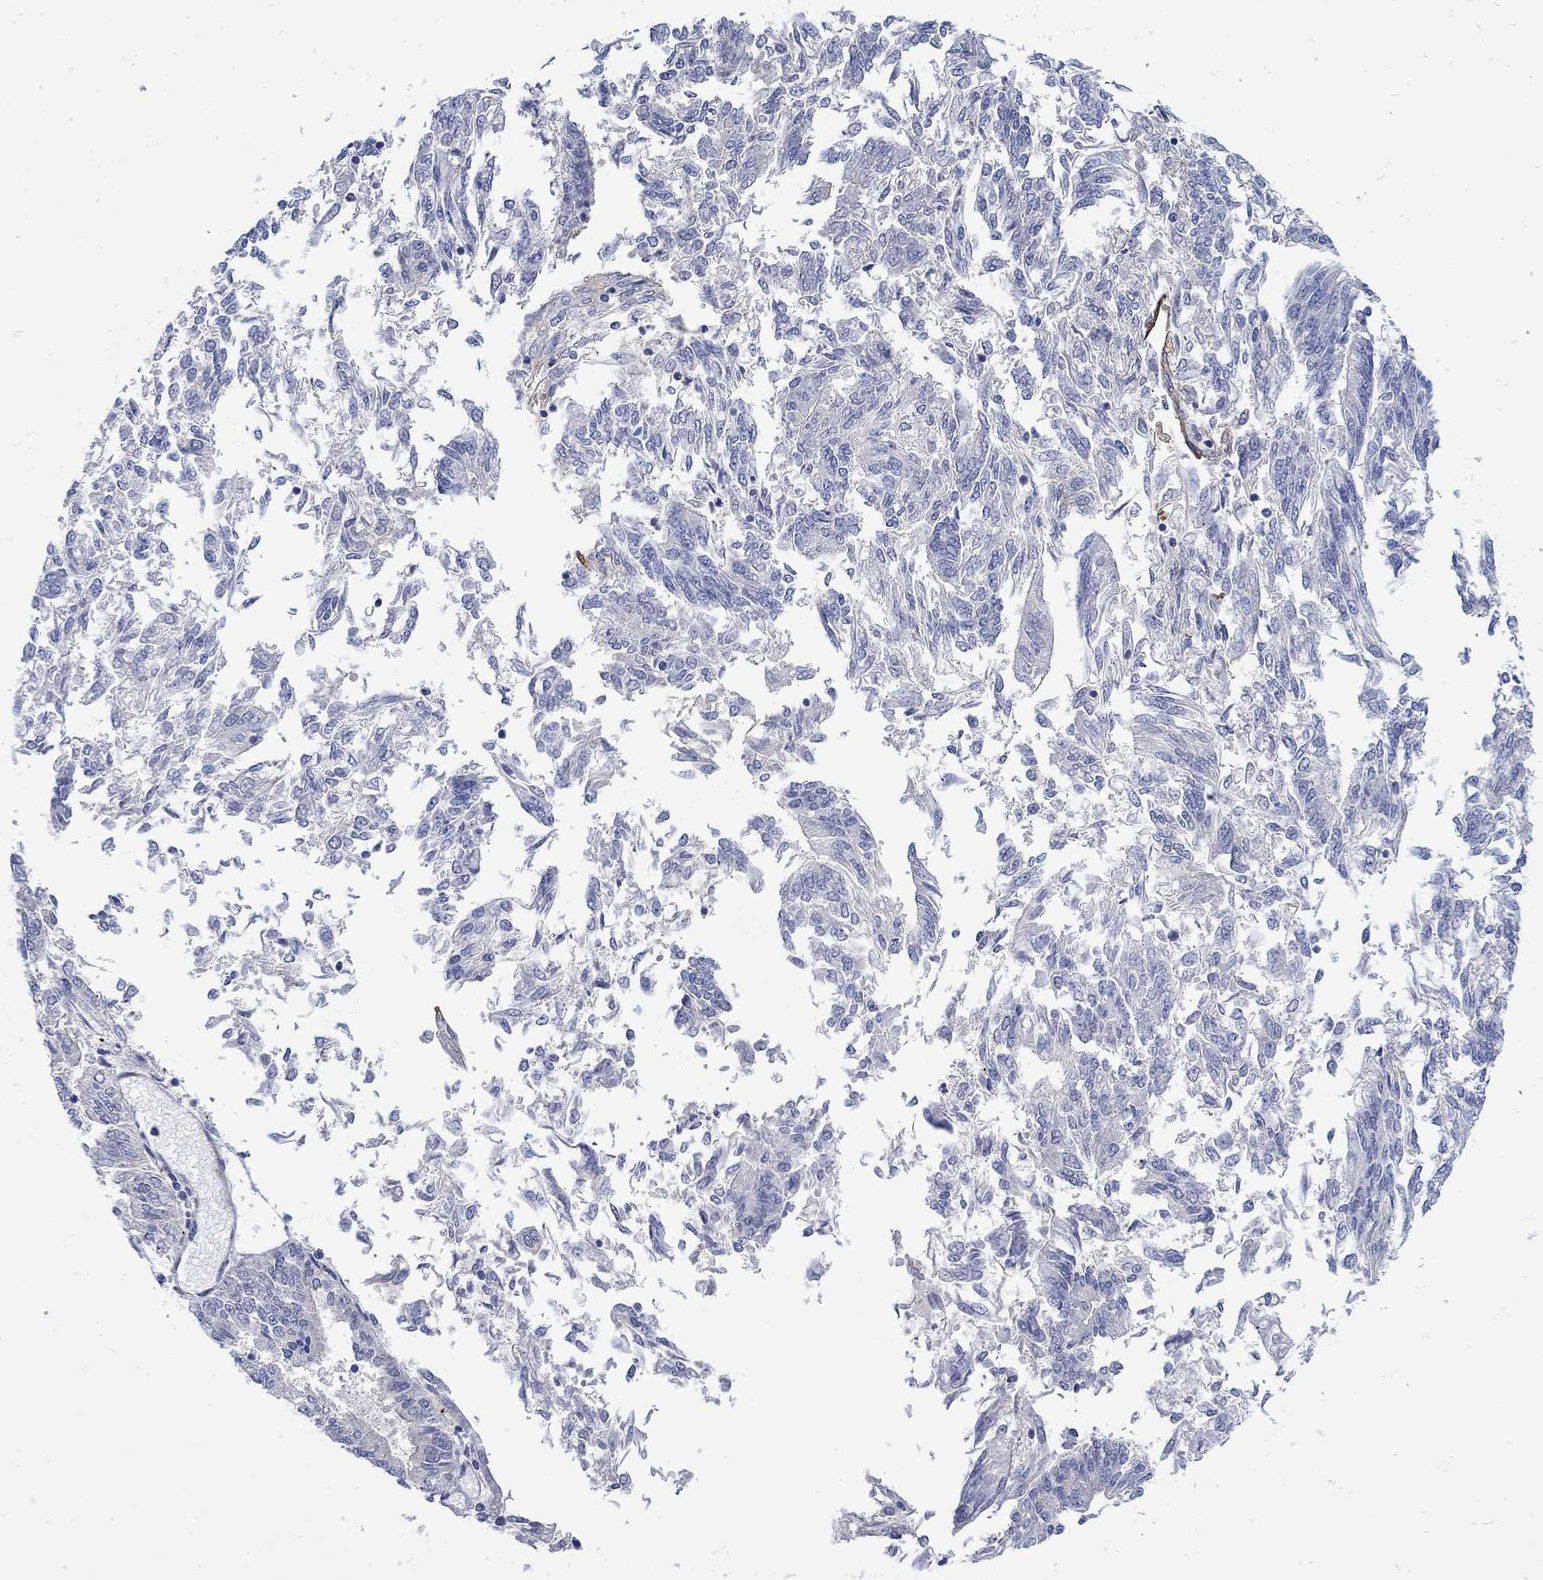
{"staining": {"intensity": "negative", "quantity": "none", "location": "none"}, "tissue": "endometrial cancer", "cell_type": "Tumor cells", "image_type": "cancer", "snomed": [{"axis": "morphology", "description": "Adenocarcinoma, NOS"}, {"axis": "topography", "description": "Endometrium"}], "caption": "Immunohistochemistry of human adenocarcinoma (endometrial) displays no positivity in tumor cells. (Stains: DAB immunohistochemistry with hematoxylin counter stain, Microscopy: brightfield microscopy at high magnification).", "gene": "SCN7A", "patient": {"sex": "female", "age": 58}}